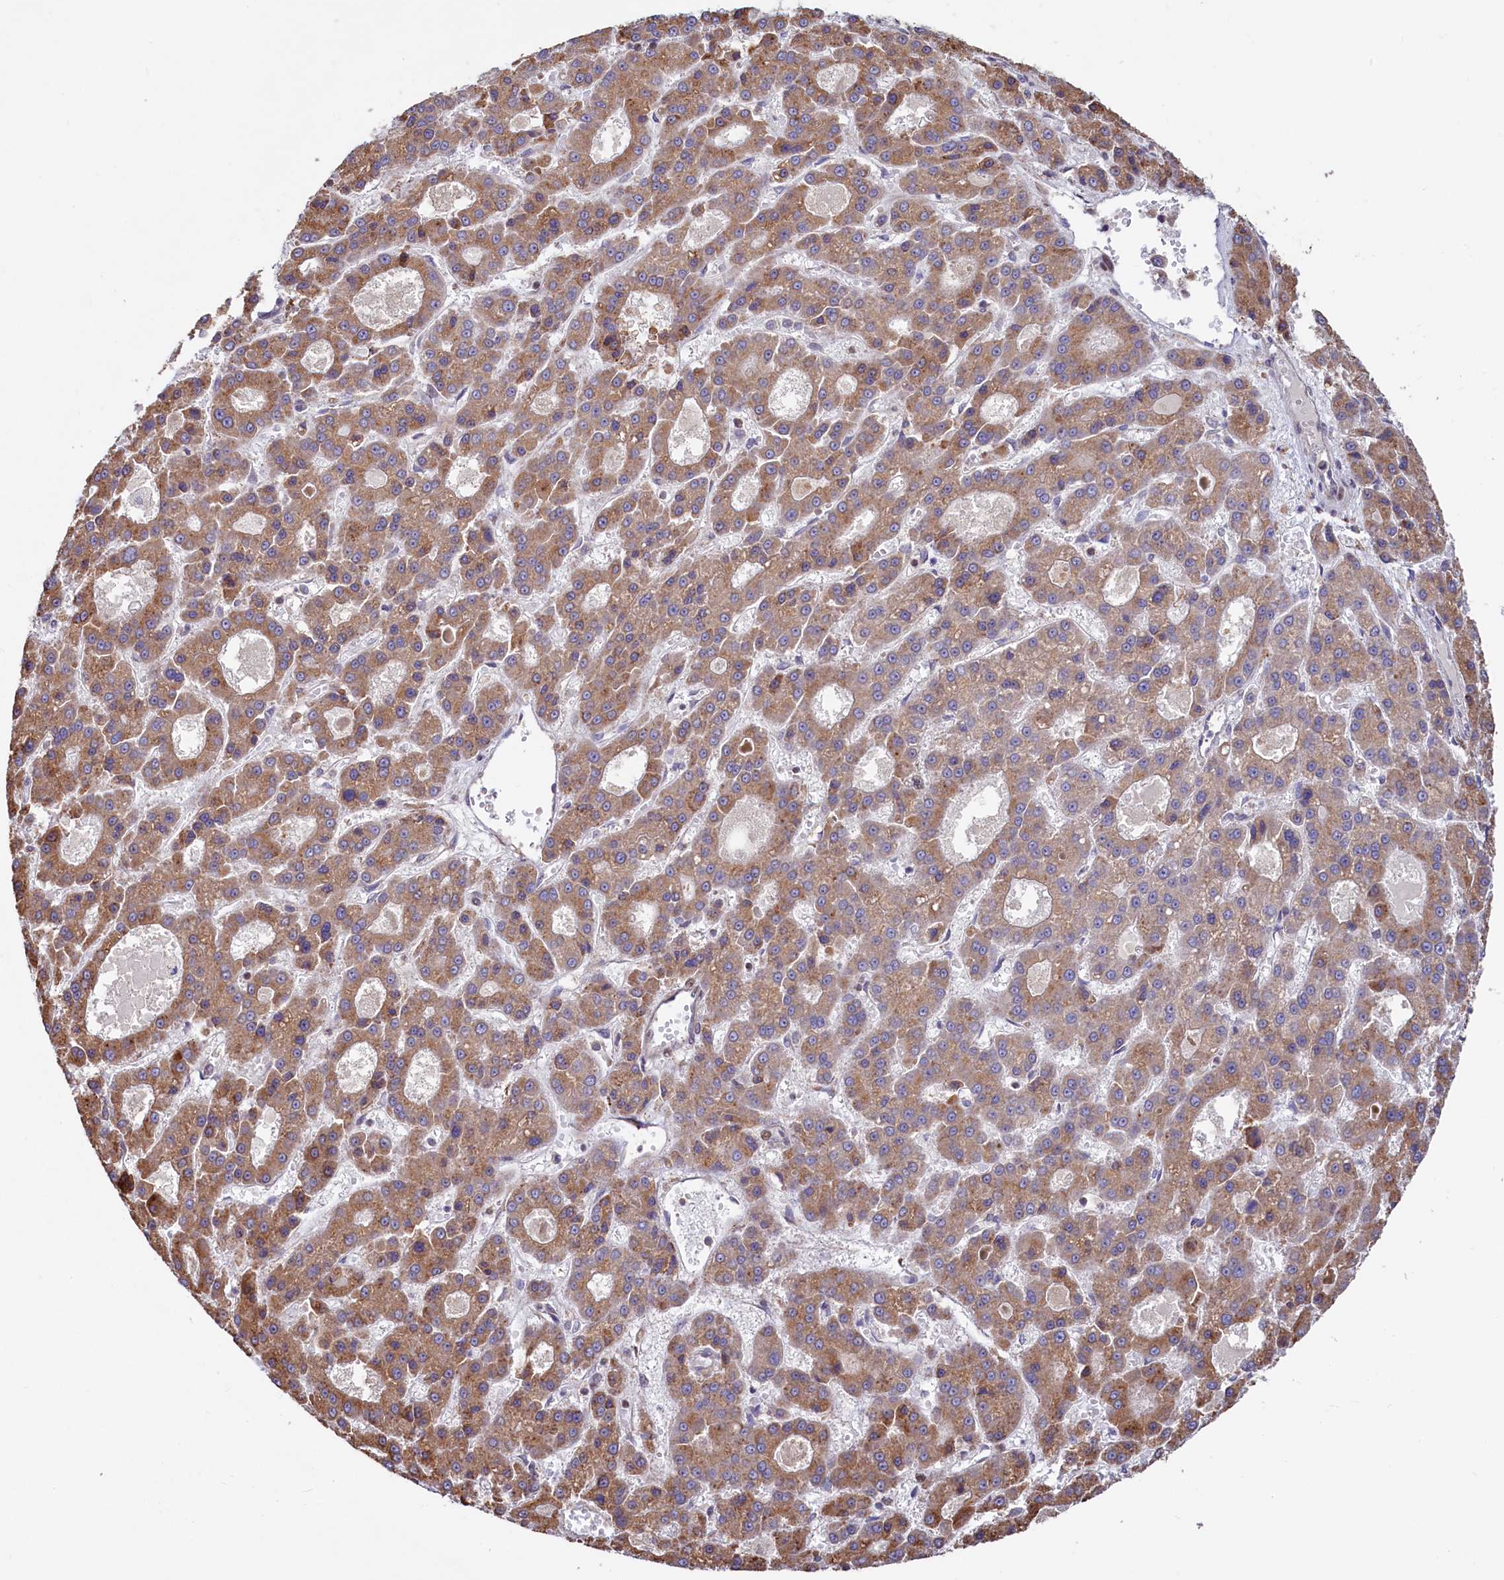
{"staining": {"intensity": "moderate", "quantity": ">75%", "location": "cytoplasmic/membranous"}, "tissue": "liver cancer", "cell_type": "Tumor cells", "image_type": "cancer", "snomed": [{"axis": "morphology", "description": "Carcinoma, Hepatocellular, NOS"}, {"axis": "topography", "description": "Liver"}], "caption": "Tumor cells demonstrate moderate cytoplasmic/membranous expression in approximately >75% of cells in hepatocellular carcinoma (liver).", "gene": "C5orf15", "patient": {"sex": "male", "age": 70}}